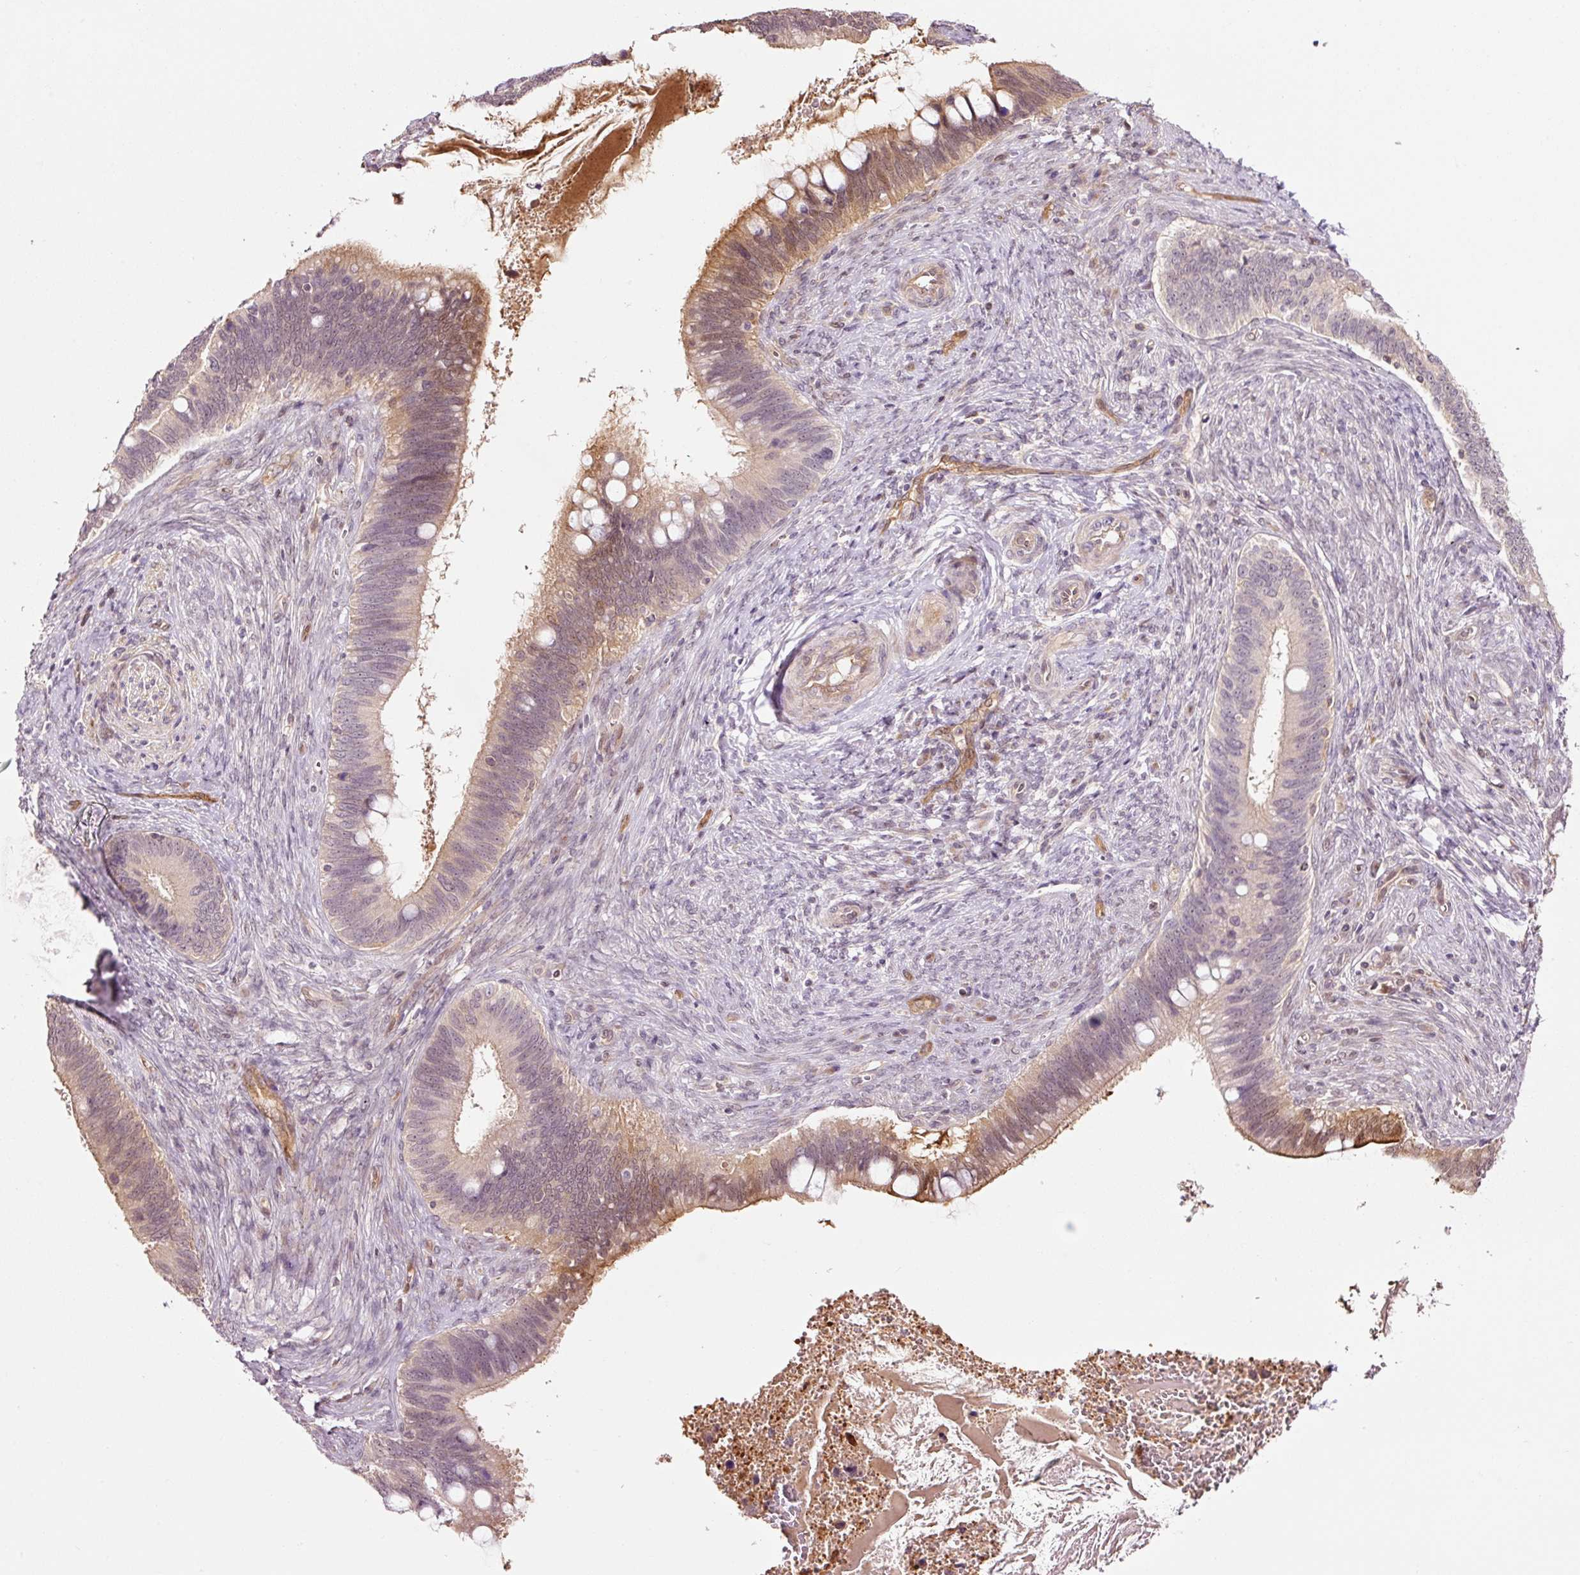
{"staining": {"intensity": "moderate", "quantity": "<25%", "location": "cytoplasmic/membranous,nuclear"}, "tissue": "cervical cancer", "cell_type": "Tumor cells", "image_type": "cancer", "snomed": [{"axis": "morphology", "description": "Adenocarcinoma, NOS"}, {"axis": "topography", "description": "Cervix"}], "caption": "Cervical cancer tissue demonstrates moderate cytoplasmic/membranous and nuclear positivity in approximately <25% of tumor cells Using DAB (3,3'-diaminobenzidine) (brown) and hematoxylin (blue) stains, captured at high magnification using brightfield microscopy.", "gene": "FBXL14", "patient": {"sex": "female", "age": 42}}